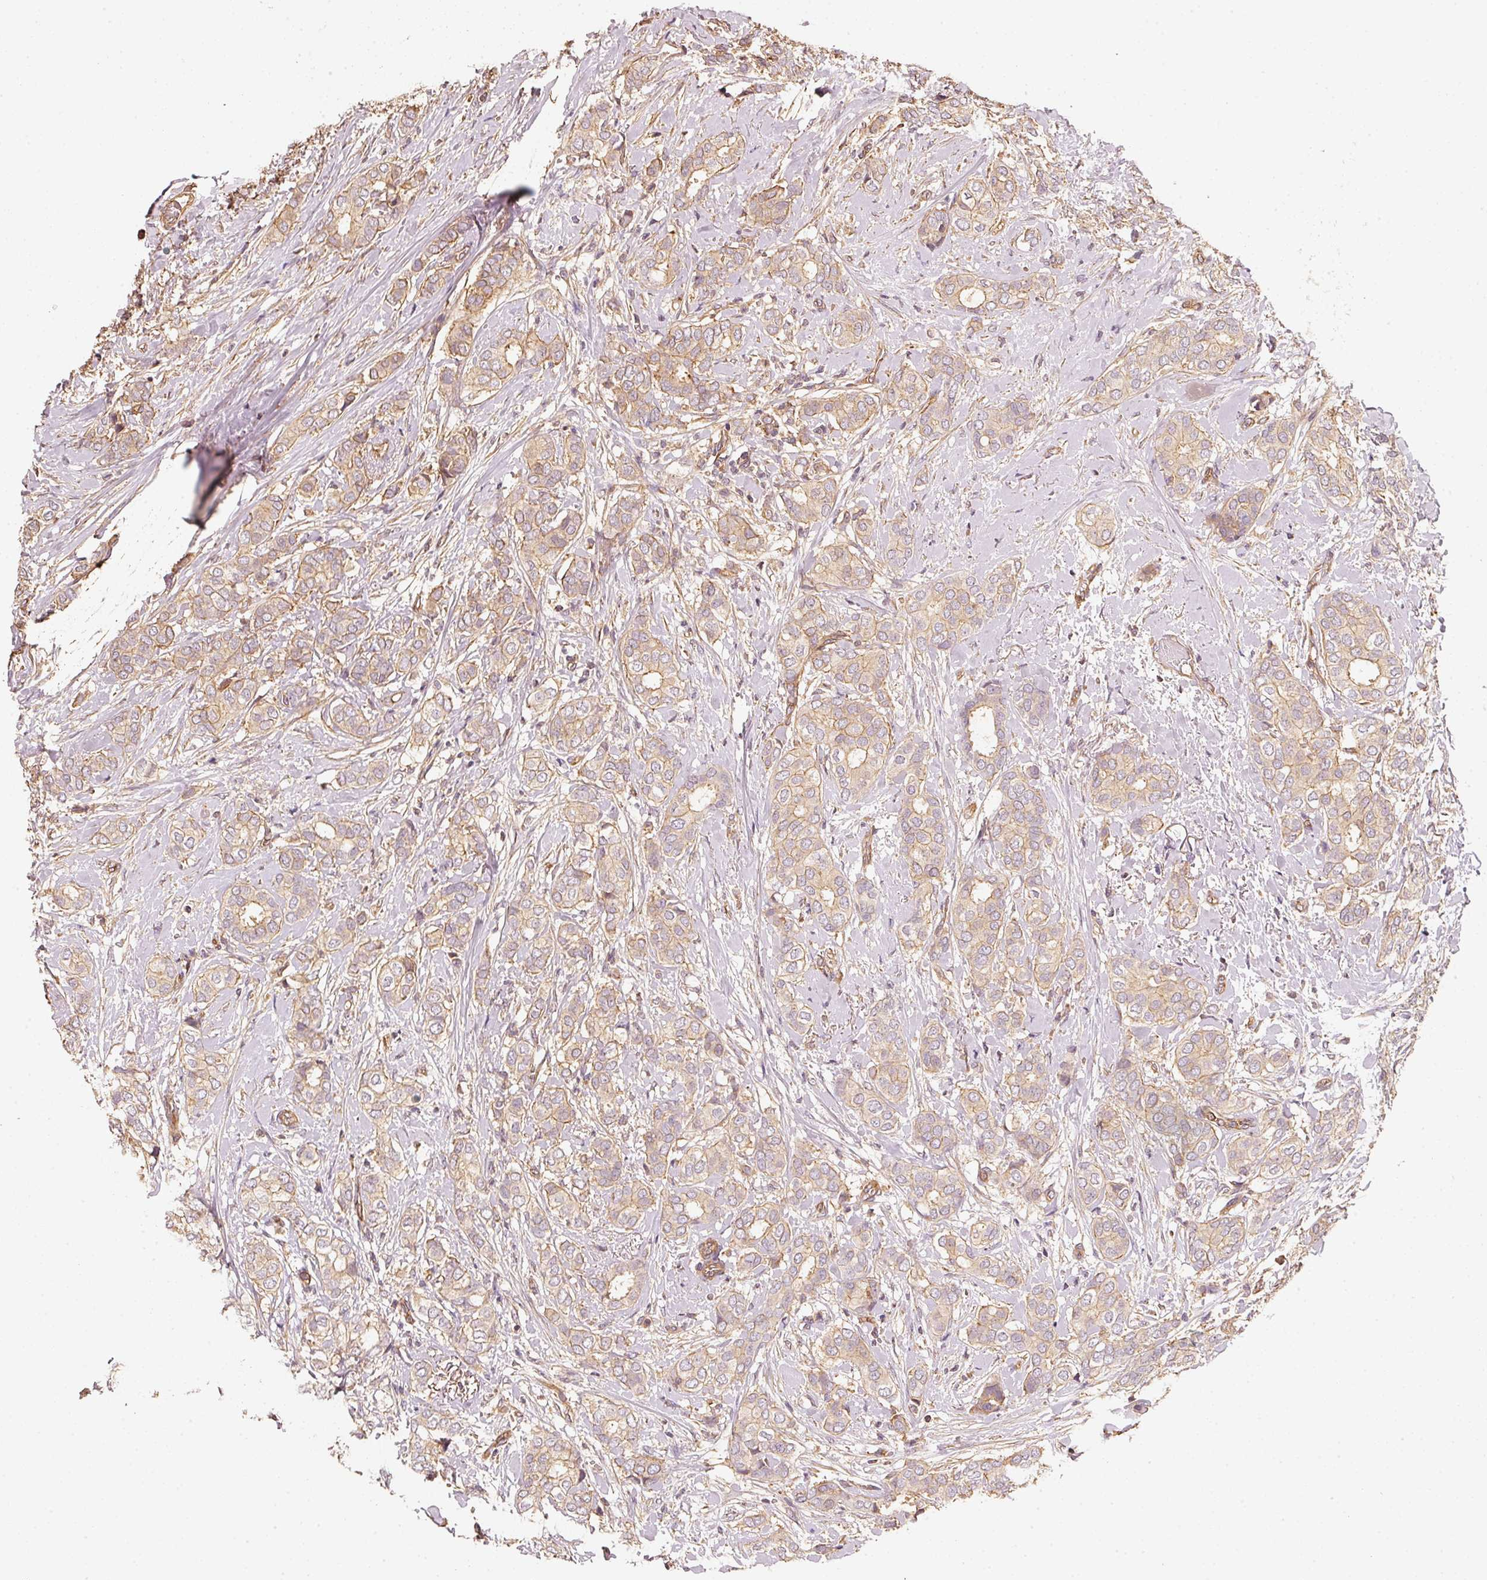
{"staining": {"intensity": "weak", "quantity": ">75%", "location": "cytoplasmic/membranous"}, "tissue": "breast cancer", "cell_type": "Tumor cells", "image_type": "cancer", "snomed": [{"axis": "morphology", "description": "Duct carcinoma"}, {"axis": "topography", "description": "Breast"}], "caption": "IHC of human breast cancer (infiltrating ductal carcinoma) exhibits low levels of weak cytoplasmic/membranous staining in about >75% of tumor cells.", "gene": "CEP95", "patient": {"sex": "female", "age": 73}}